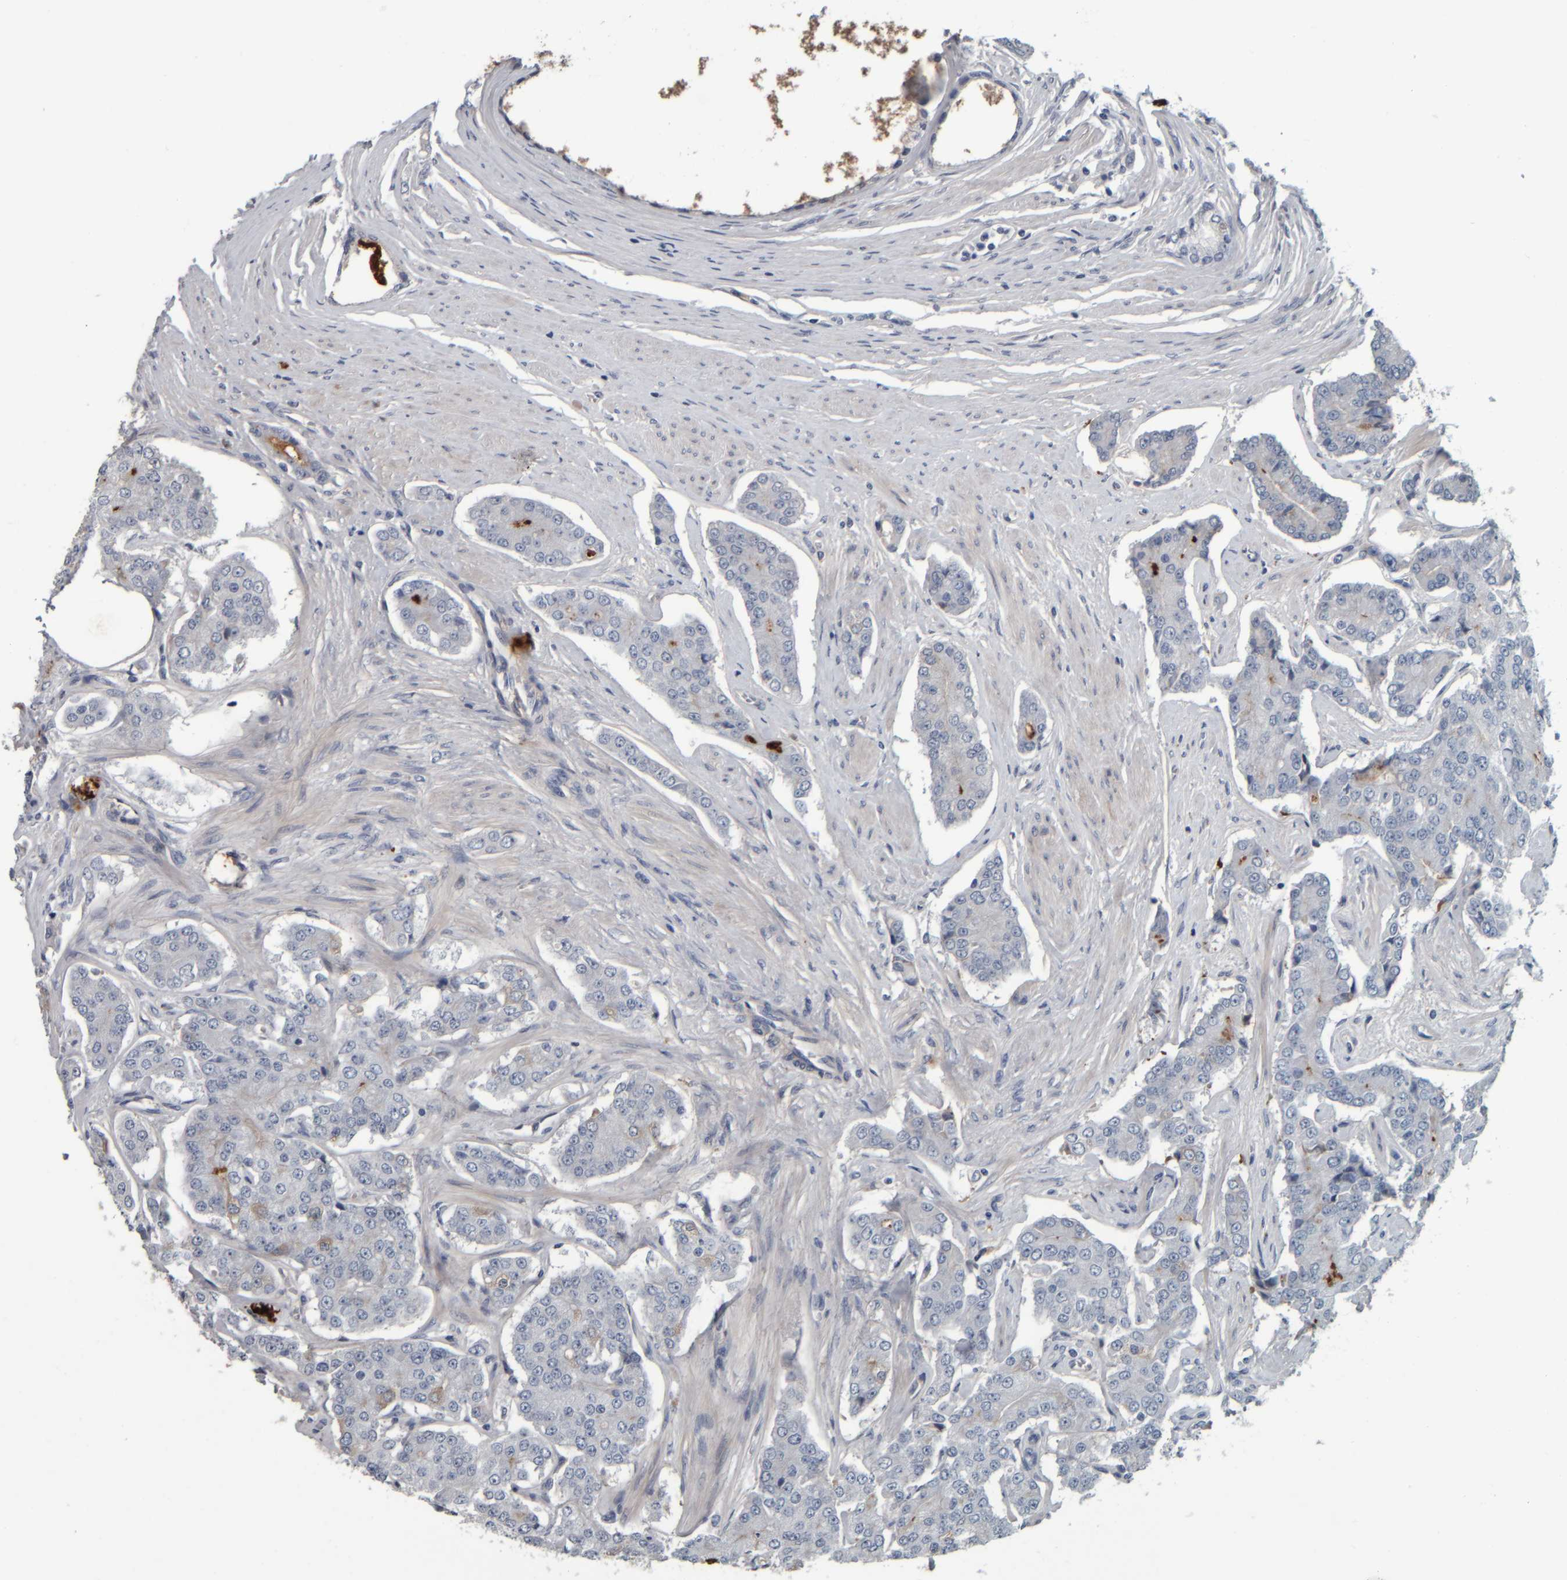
{"staining": {"intensity": "negative", "quantity": "none", "location": "none"}, "tissue": "prostate cancer", "cell_type": "Tumor cells", "image_type": "cancer", "snomed": [{"axis": "morphology", "description": "Adenocarcinoma, High grade"}, {"axis": "topography", "description": "Prostate"}], "caption": "Prostate high-grade adenocarcinoma was stained to show a protein in brown. There is no significant positivity in tumor cells. Brightfield microscopy of IHC stained with DAB (3,3'-diaminobenzidine) (brown) and hematoxylin (blue), captured at high magnification.", "gene": "CAVIN4", "patient": {"sex": "male", "age": 71}}